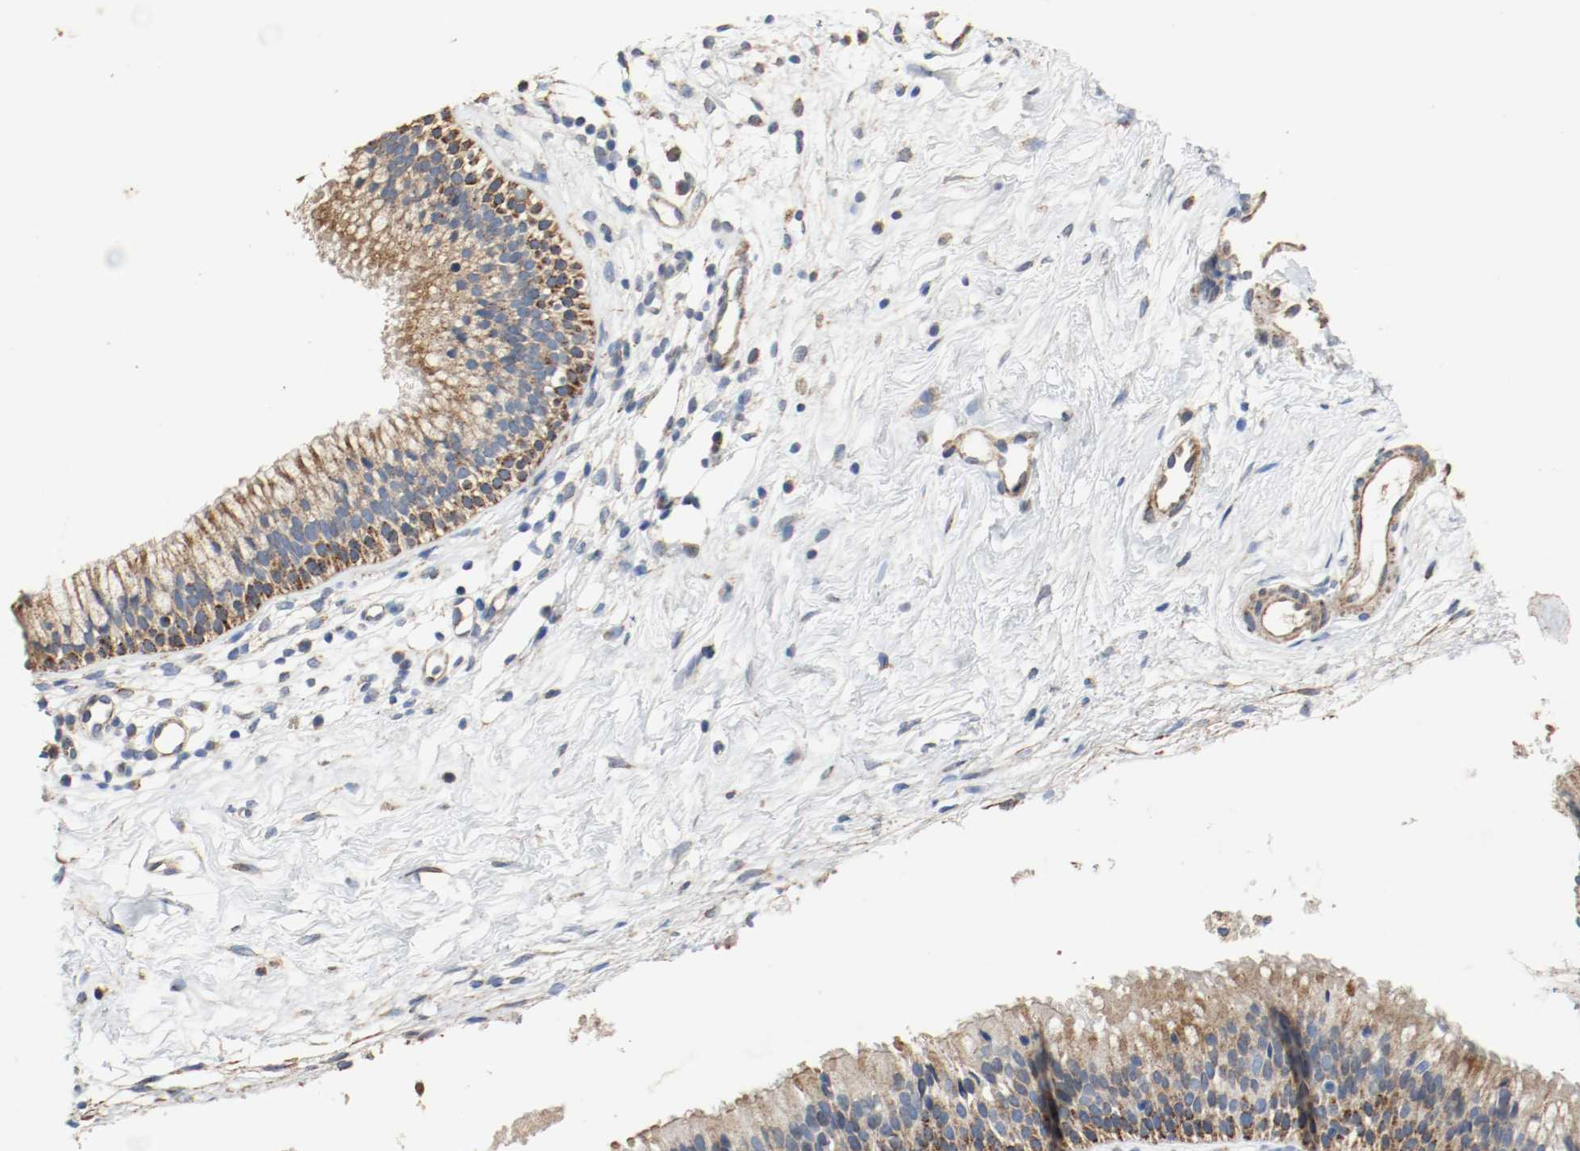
{"staining": {"intensity": "strong", "quantity": ">75%", "location": "cytoplasmic/membranous"}, "tissue": "nasopharynx", "cell_type": "Respiratory epithelial cells", "image_type": "normal", "snomed": [{"axis": "morphology", "description": "Normal tissue, NOS"}, {"axis": "topography", "description": "Nasopharynx"}], "caption": "Immunohistochemistry of normal human nasopharynx demonstrates high levels of strong cytoplasmic/membranous staining in approximately >75% of respiratory epithelial cells.", "gene": "ALDH4A1", "patient": {"sex": "male", "age": 21}}